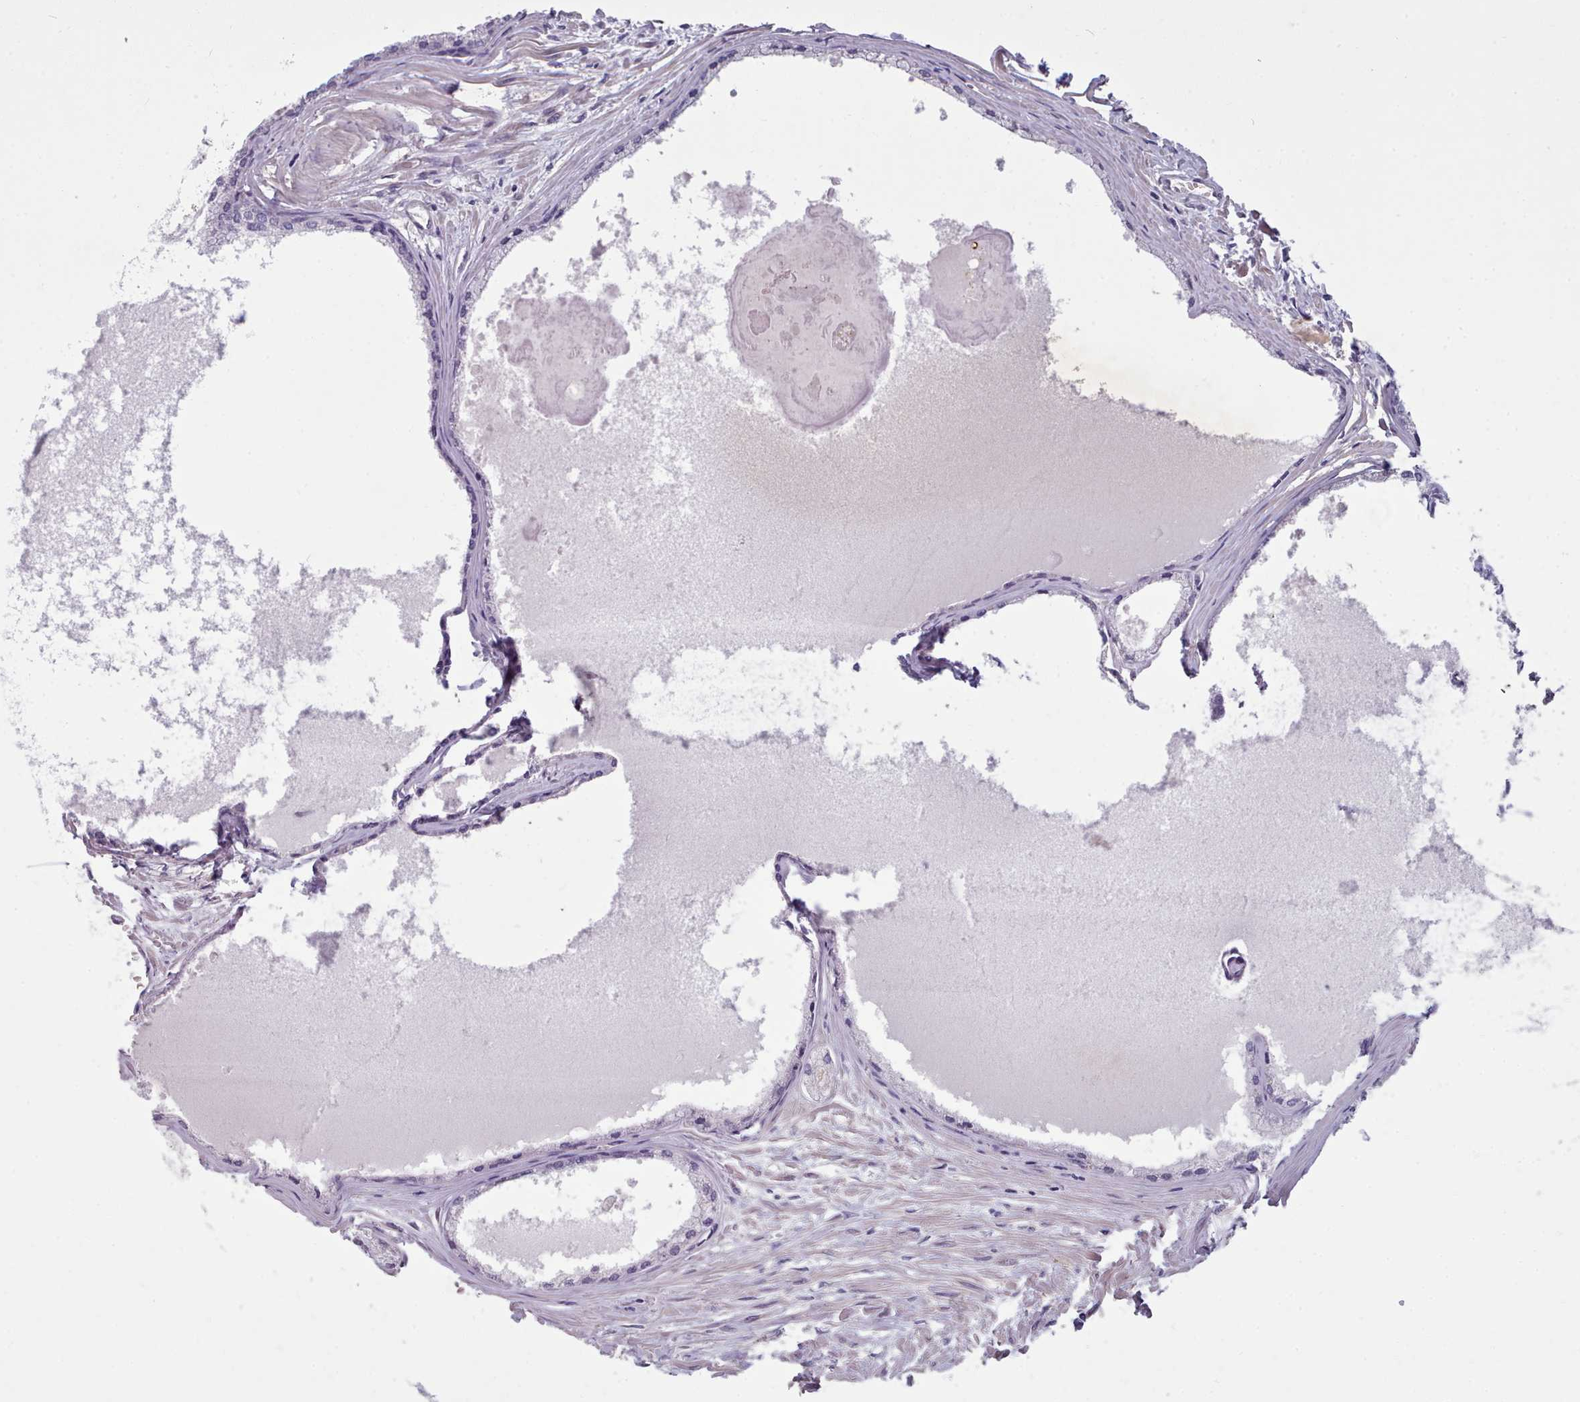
{"staining": {"intensity": "negative", "quantity": "none", "location": "none"}, "tissue": "prostate cancer", "cell_type": "Tumor cells", "image_type": "cancer", "snomed": [{"axis": "morphology", "description": "Adenocarcinoma, High grade"}, {"axis": "topography", "description": "Prostate"}], "caption": "Immunohistochemical staining of prostate high-grade adenocarcinoma reveals no significant positivity in tumor cells.", "gene": "DPF1", "patient": {"sex": "male", "age": 68}}